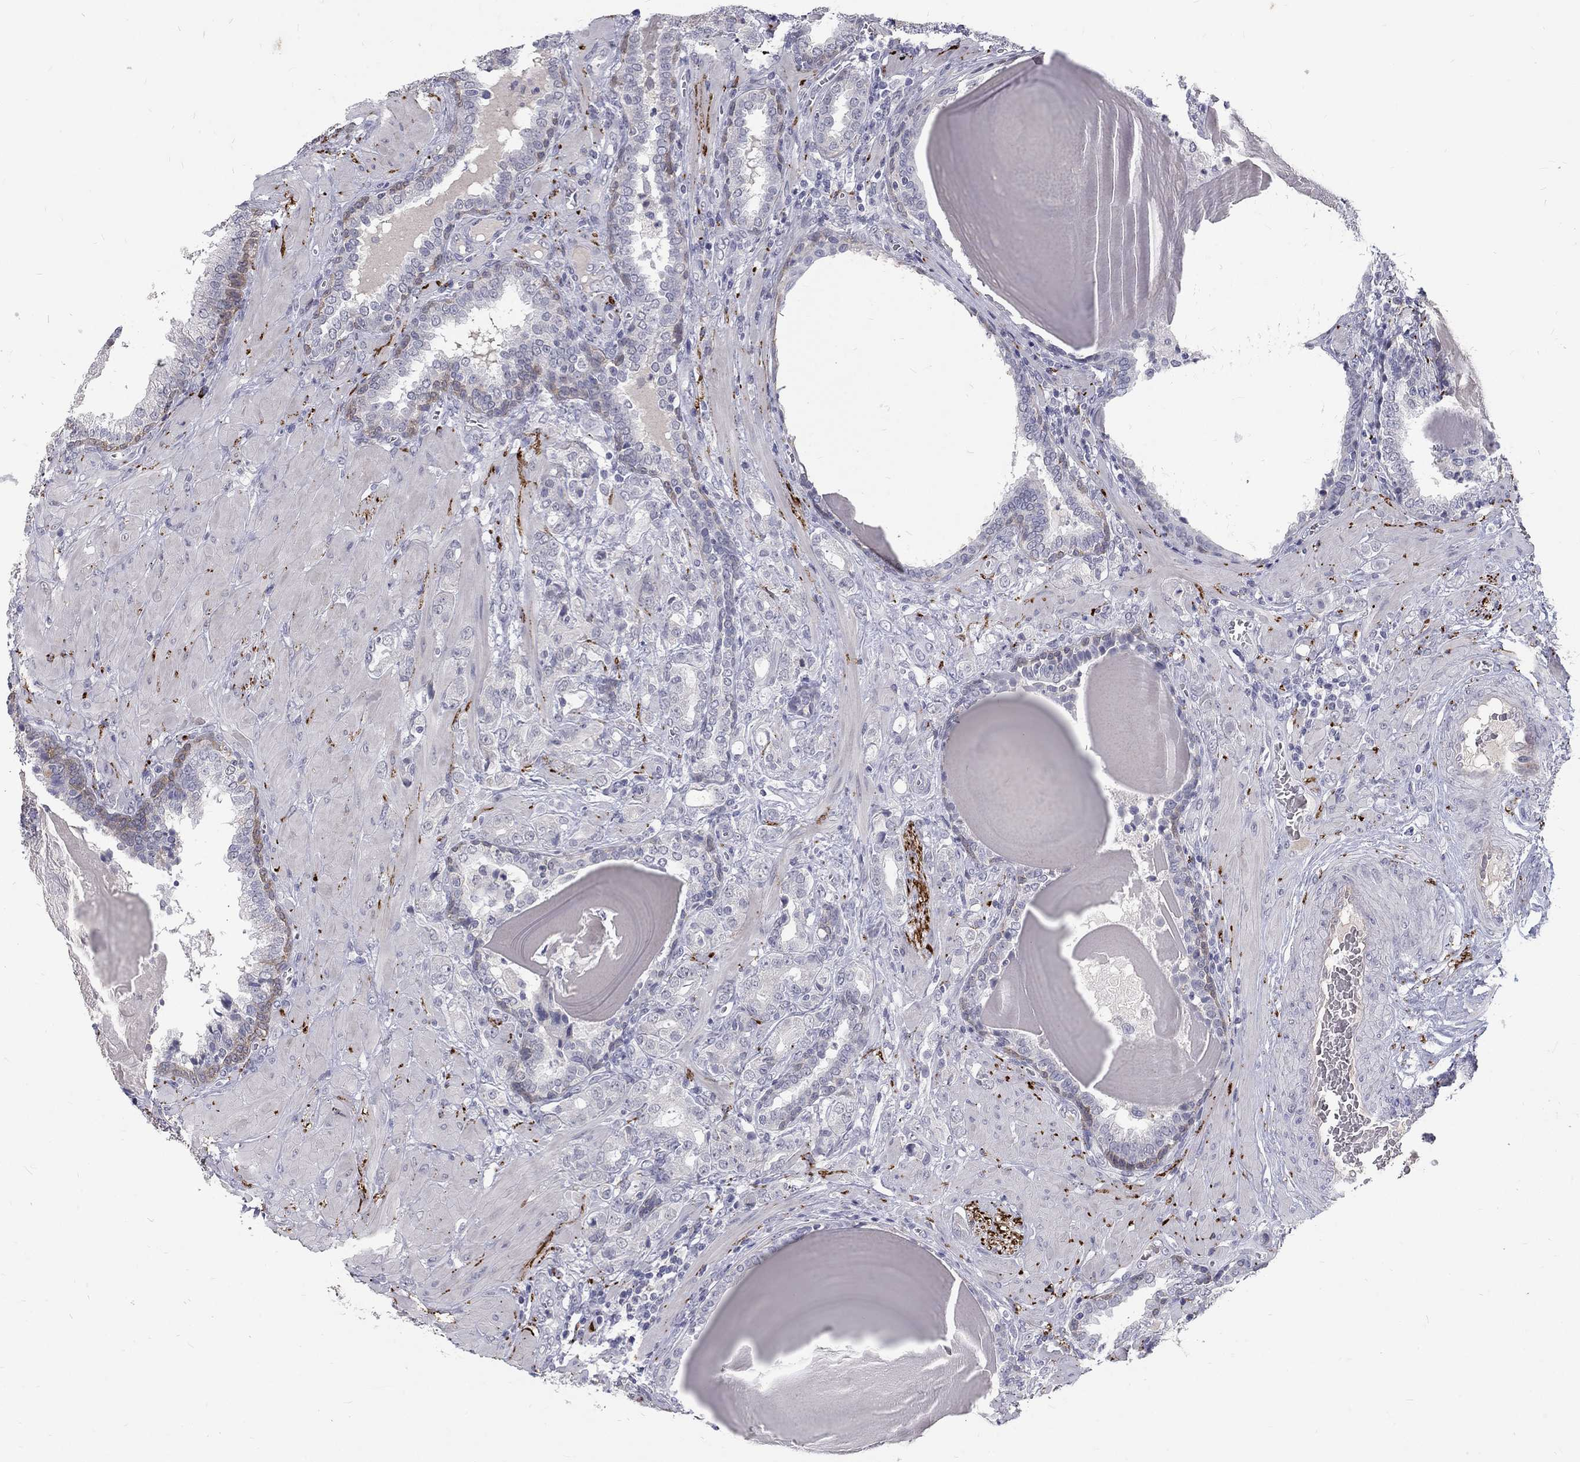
{"staining": {"intensity": "negative", "quantity": "none", "location": "none"}, "tissue": "prostate cancer", "cell_type": "Tumor cells", "image_type": "cancer", "snomed": [{"axis": "morphology", "description": "Adenocarcinoma, NOS"}, {"axis": "topography", "description": "Prostate"}], "caption": "This micrograph is of adenocarcinoma (prostate) stained with IHC to label a protein in brown with the nuclei are counter-stained blue. There is no expression in tumor cells.", "gene": "NOS1", "patient": {"sex": "male", "age": 57}}